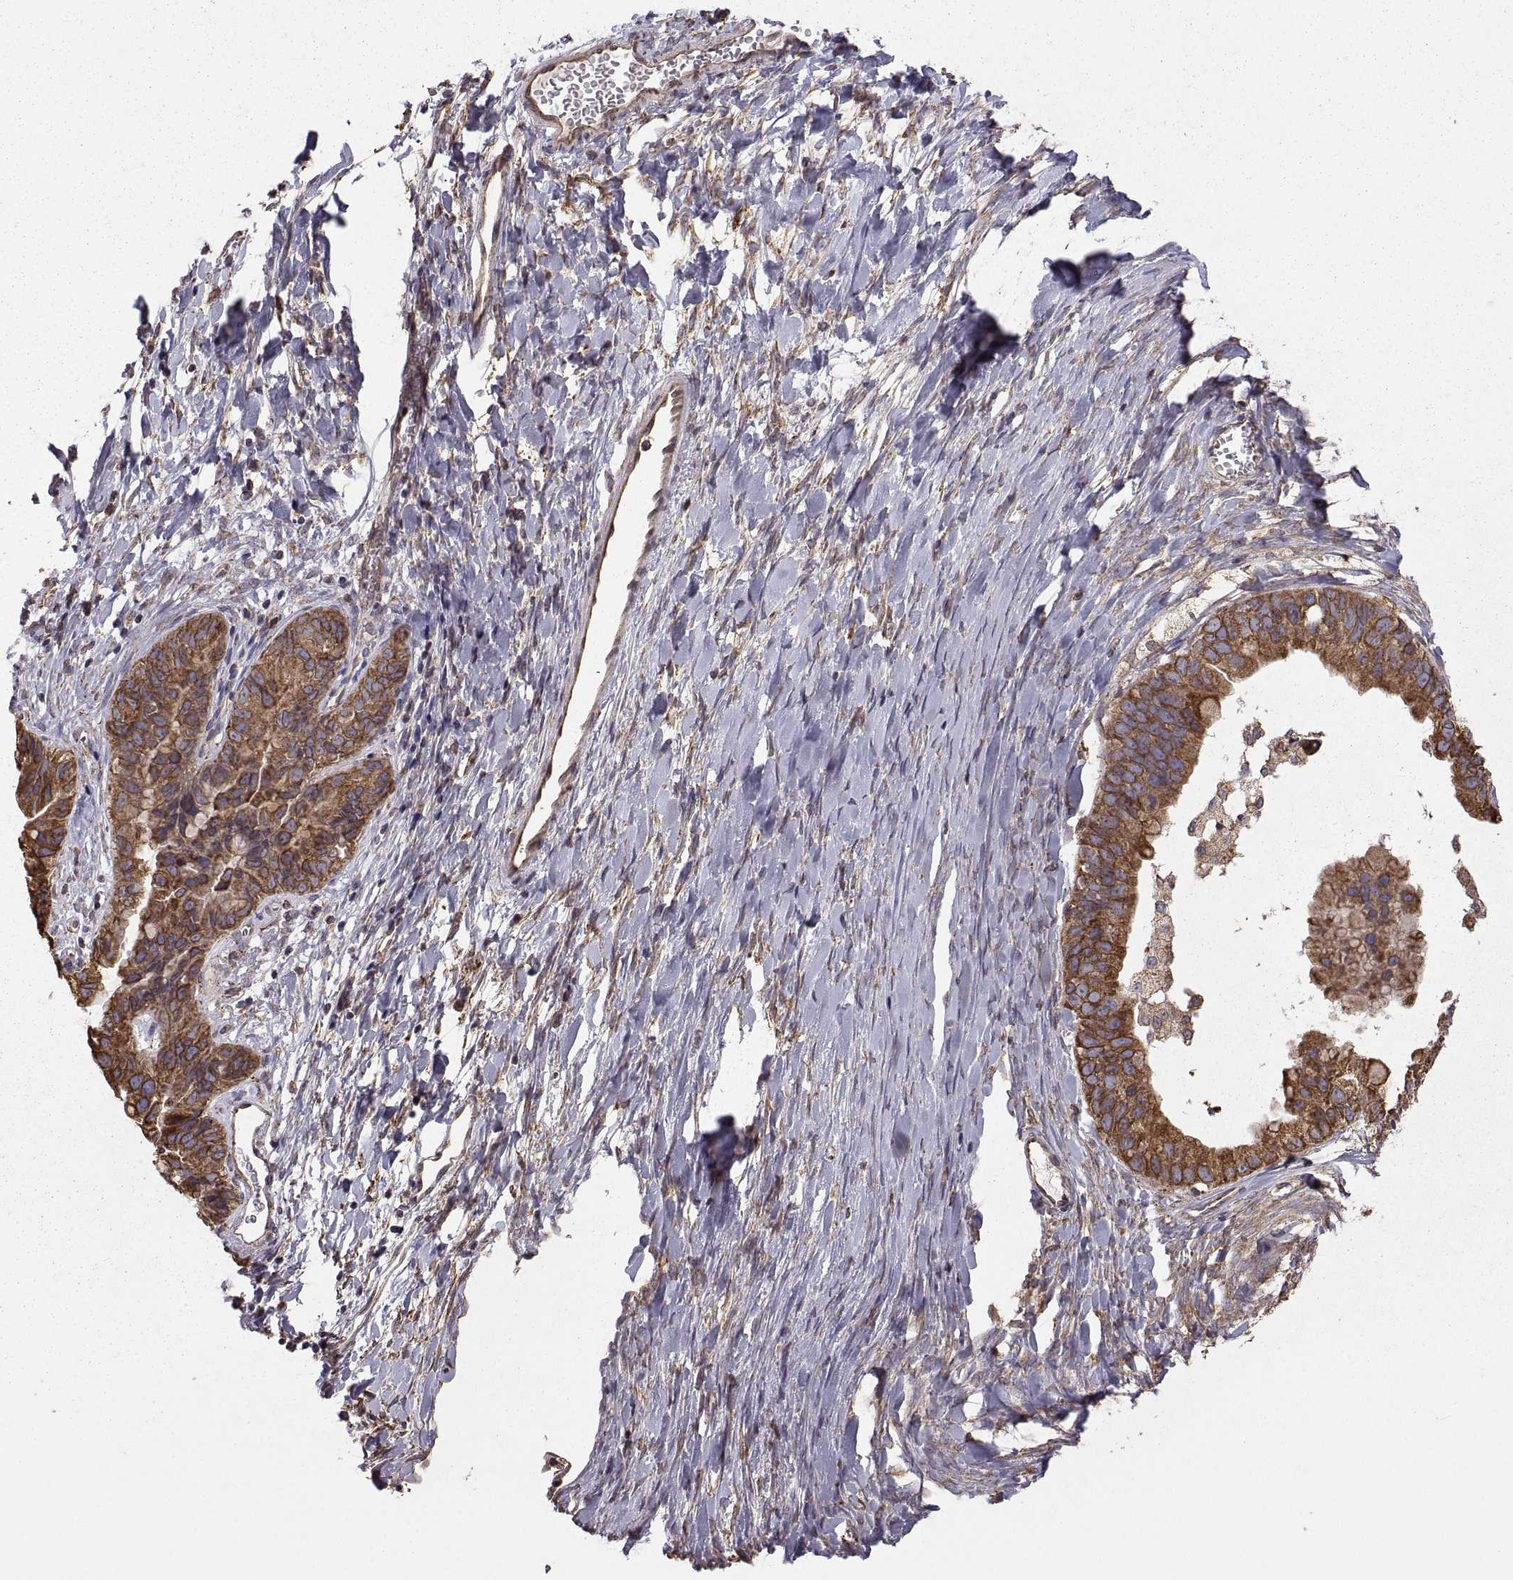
{"staining": {"intensity": "moderate", "quantity": "25%-75%", "location": "cytoplasmic/membranous"}, "tissue": "ovarian cancer", "cell_type": "Tumor cells", "image_type": "cancer", "snomed": [{"axis": "morphology", "description": "Cystadenocarcinoma, mucinous, NOS"}, {"axis": "topography", "description": "Ovary"}], "caption": "Protein expression analysis of ovarian cancer shows moderate cytoplasmic/membranous staining in approximately 25%-75% of tumor cells.", "gene": "PDIA3", "patient": {"sex": "female", "age": 76}}